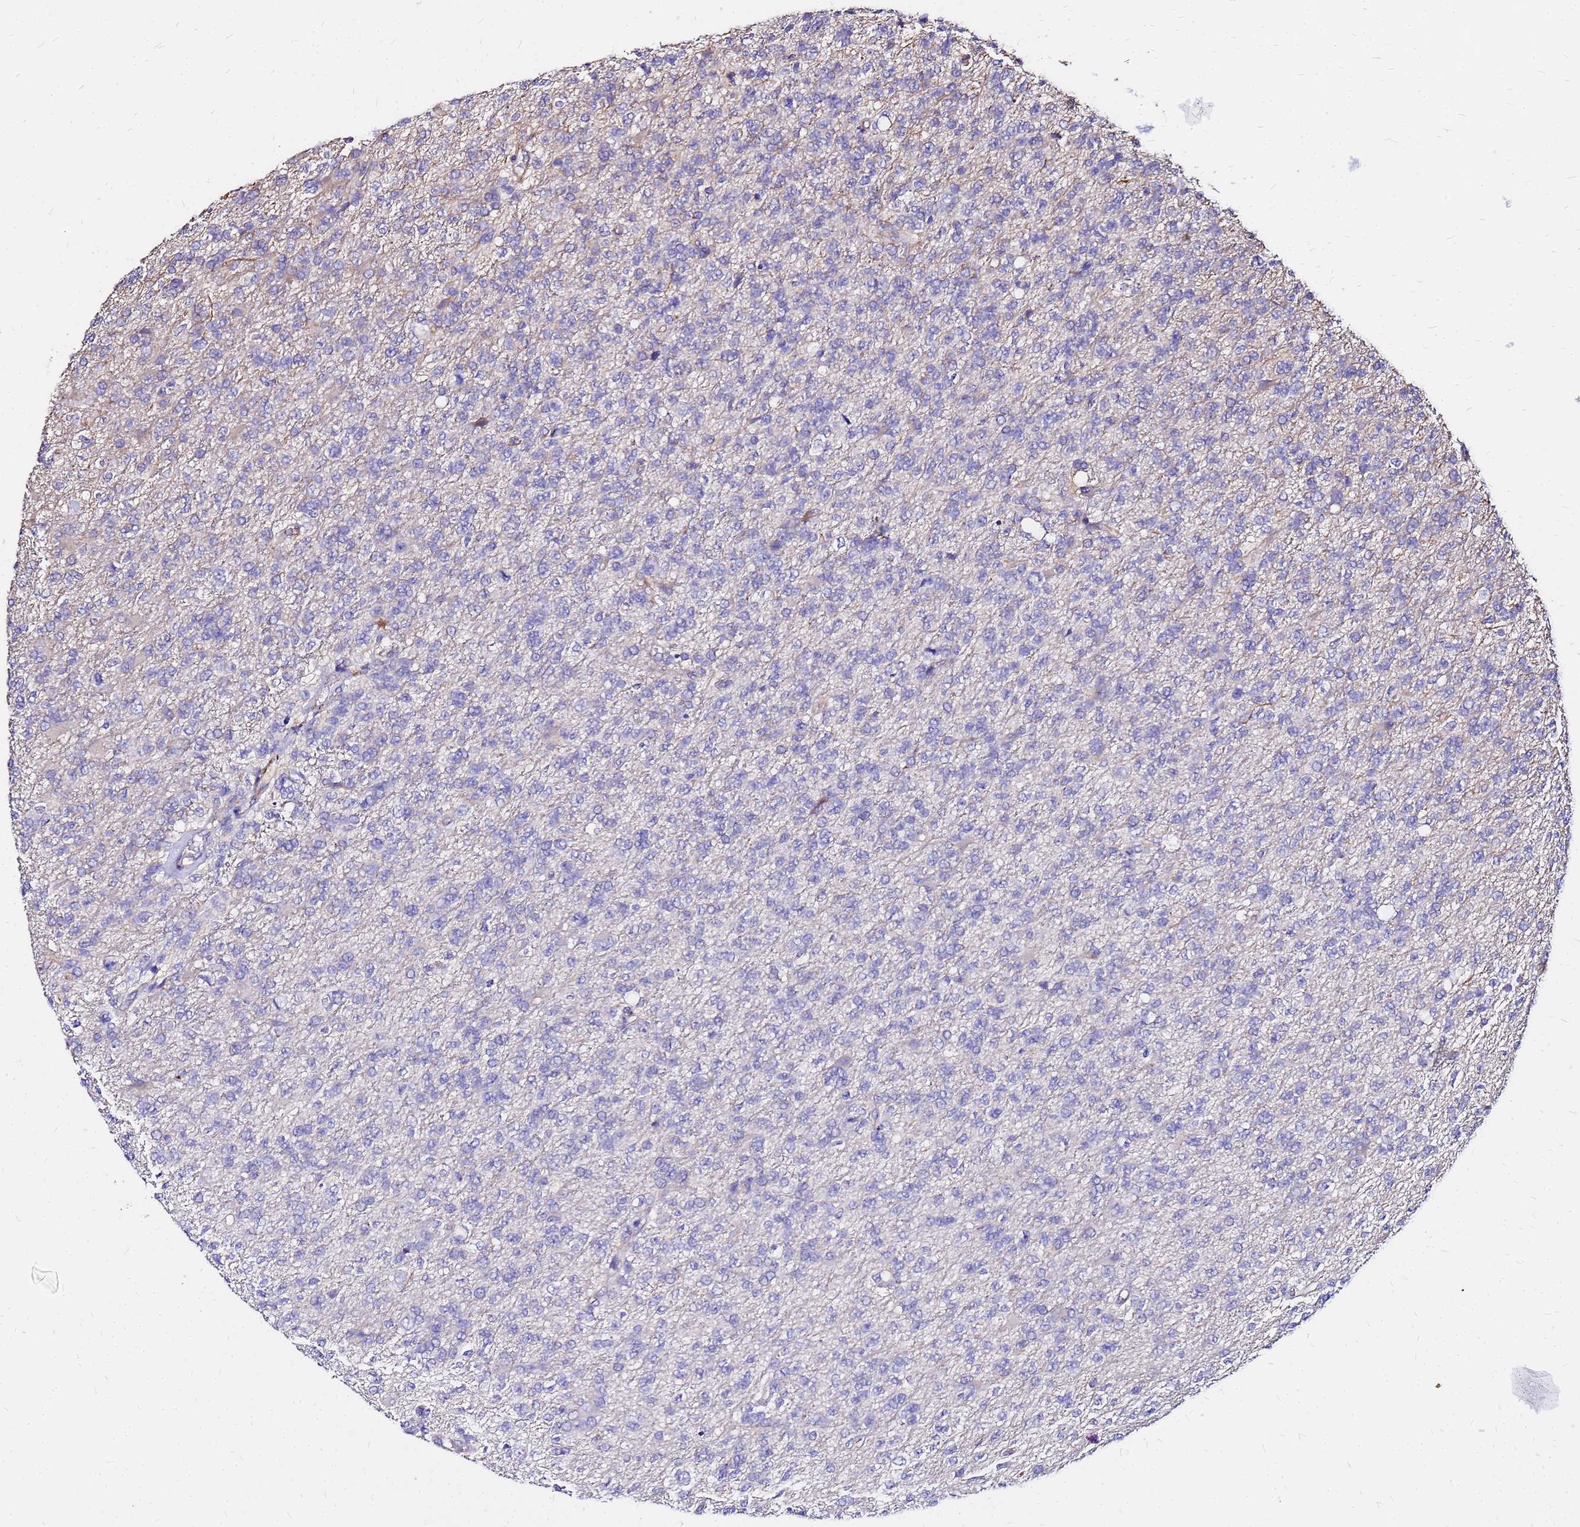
{"staining": {"intensity": "negative", "quantity": "none", "location": "none"}, "tissue": "glioma", "cell_type": "Tumor cells", "image_type": "cancer", "snomed": [{"axis": "morphology", "description": "Glioma, malignant, High grade"}, {"axis": "topography", "description": "Brain"}], "caption": "DAB immunohistochemical staining of human malignant high-grade glioma demonstrates no significant positivity in tumor cells. (DAB (3,3'-diaminobenzidine) immunohistochemistry with hematoxylin counter stain).", "gene": "ARHGEF5", "patient": {"sex": "male", "age": 56}}